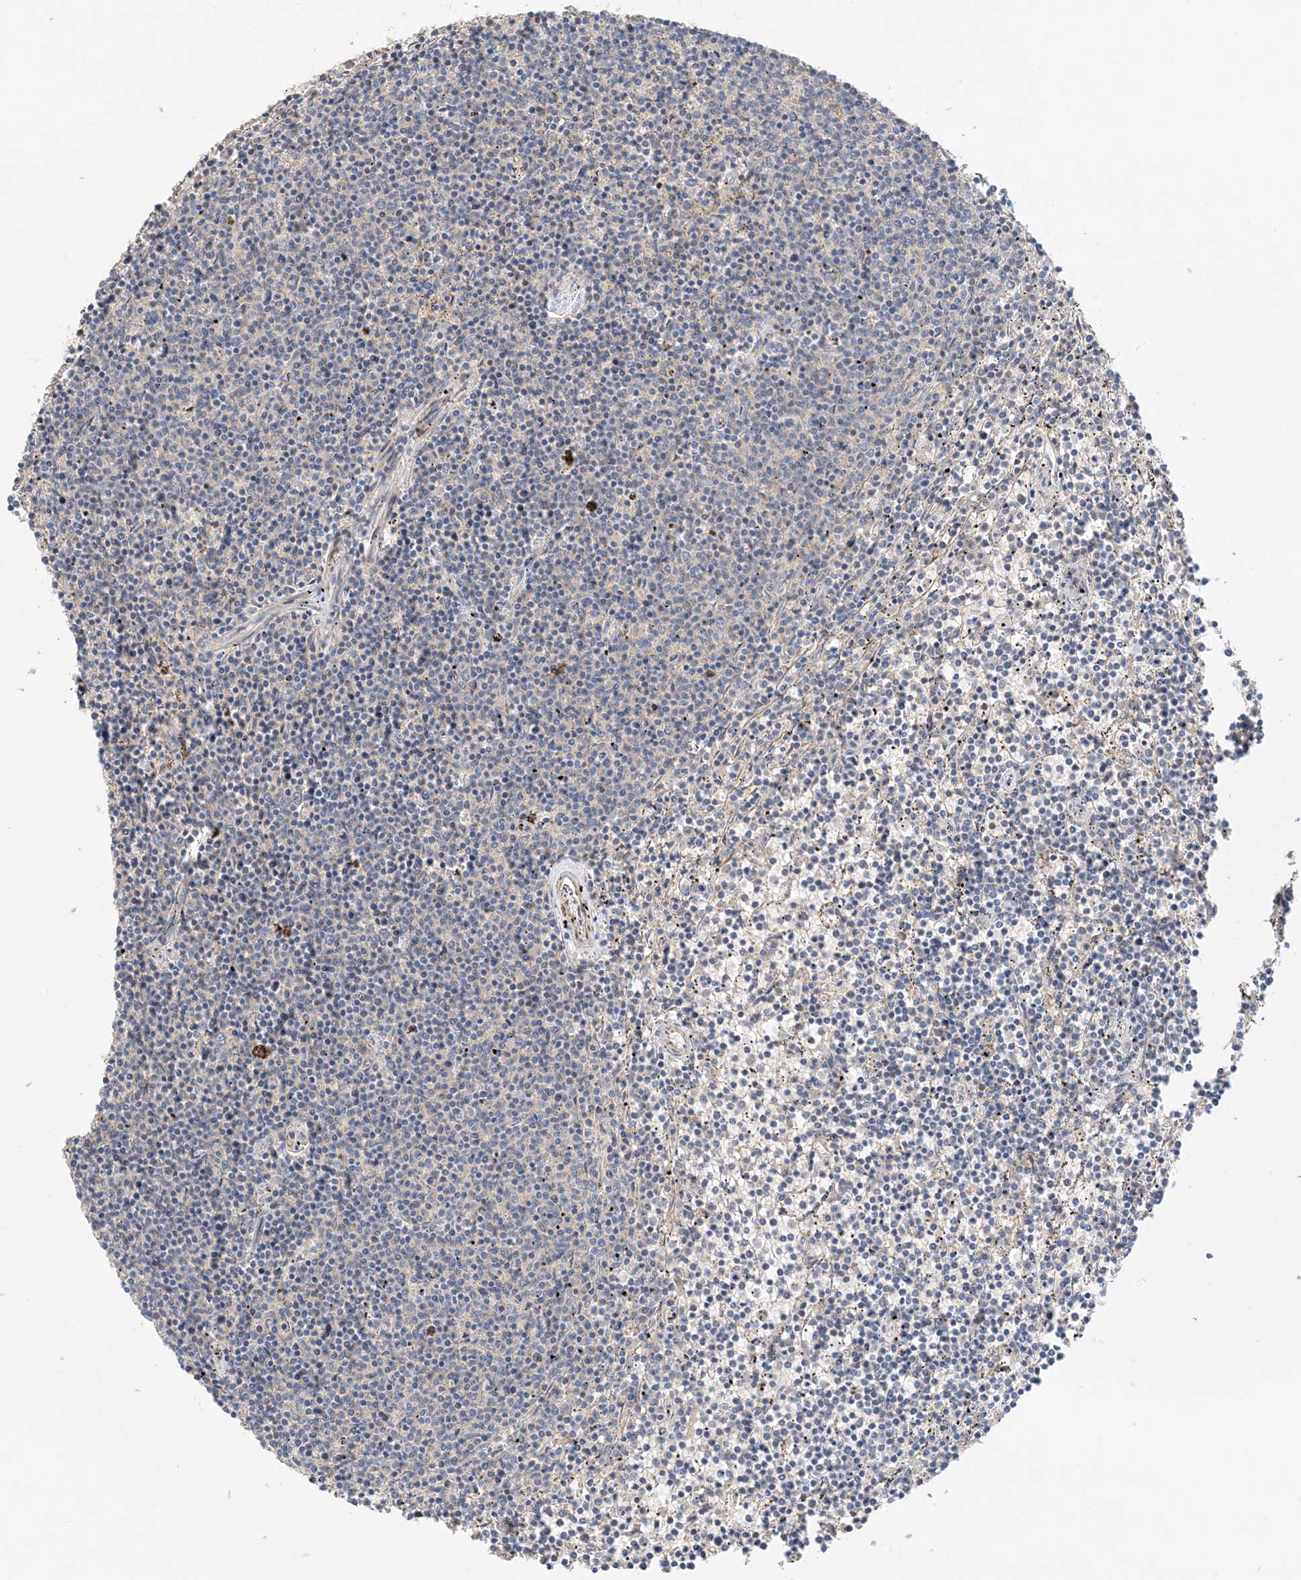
{"staining": {"intensity": "negative", "quantity": "none", "location": "none"}, "tissue": "lymphoma", "cell_type": "Tumor cells", "image_type": "cancer", "snomed": [{"axis": "morphology", "description": "Malignant lymphoma, non-Hodgkin's type, Low grade"}, {"axis": "topography", "description": "Spleen"}], "caption": "Human malignant lymphoma, non-Hodgkin's type (low-grade) stained for a protein using immunohistochemistry displays no staining in tumor cells.", "gene": "KIFBP", "patient": {"sex": "female", "age": 50}}